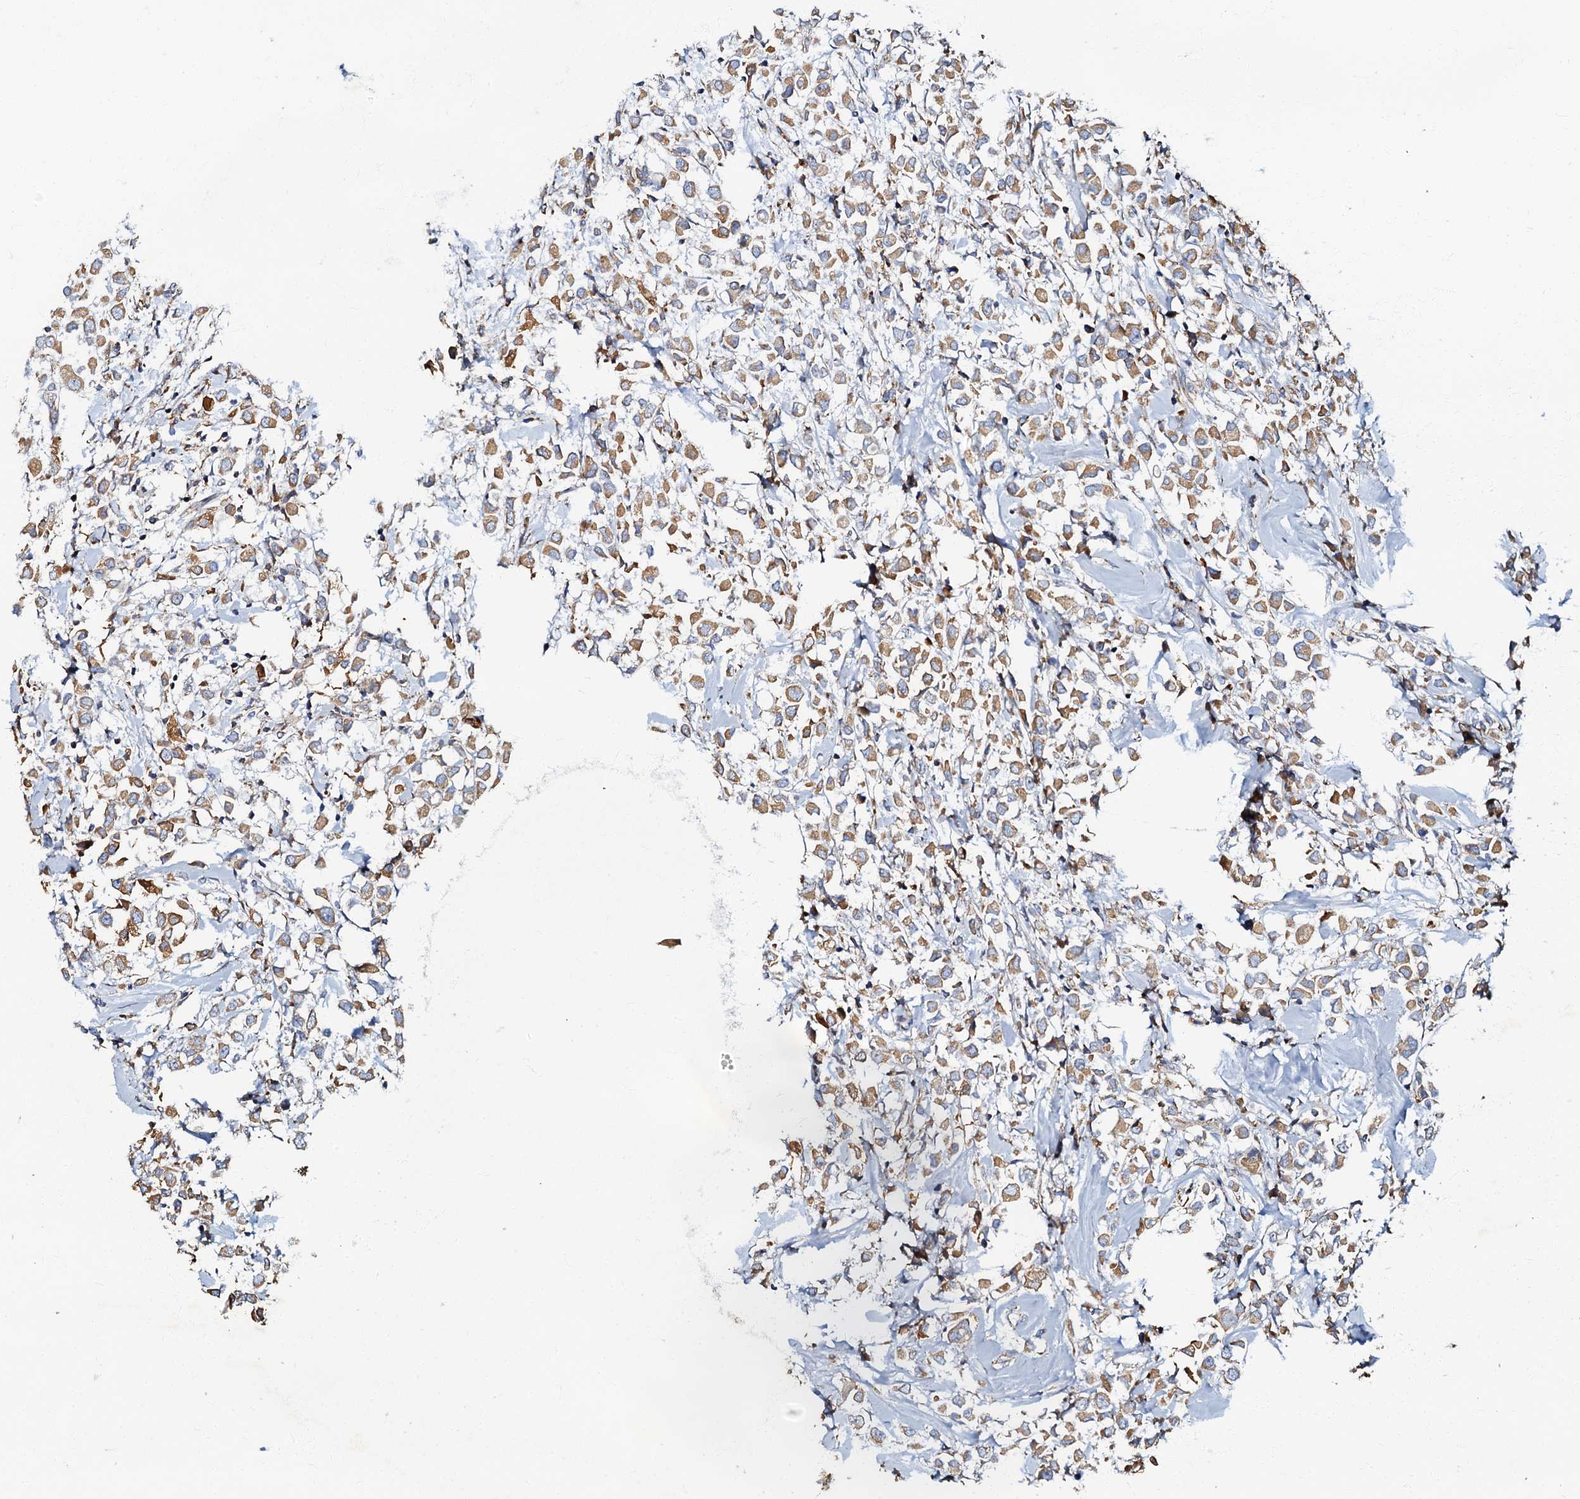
{"staining": {"intensity": "moderate", "quantity": ">75%", "location": "cytoplasmic/membranous"}, "tissue": "breast cancer", "cell_type": "Tumor cells", "image_type": "cancer", "snomed": [{"axis": "morphology", "description": "Duct carcinoma"}, {"axis": "topography", "description": "Breast"}], "caption": "Moderate cytoplasmic/membranous staining for a protein is identified in about >75% of tumor cells of intraductal carcinoma (breast) using immunohistochemistry.", "gene": "NDUFA12", "patient": {"sex": "female", "age": 87}}